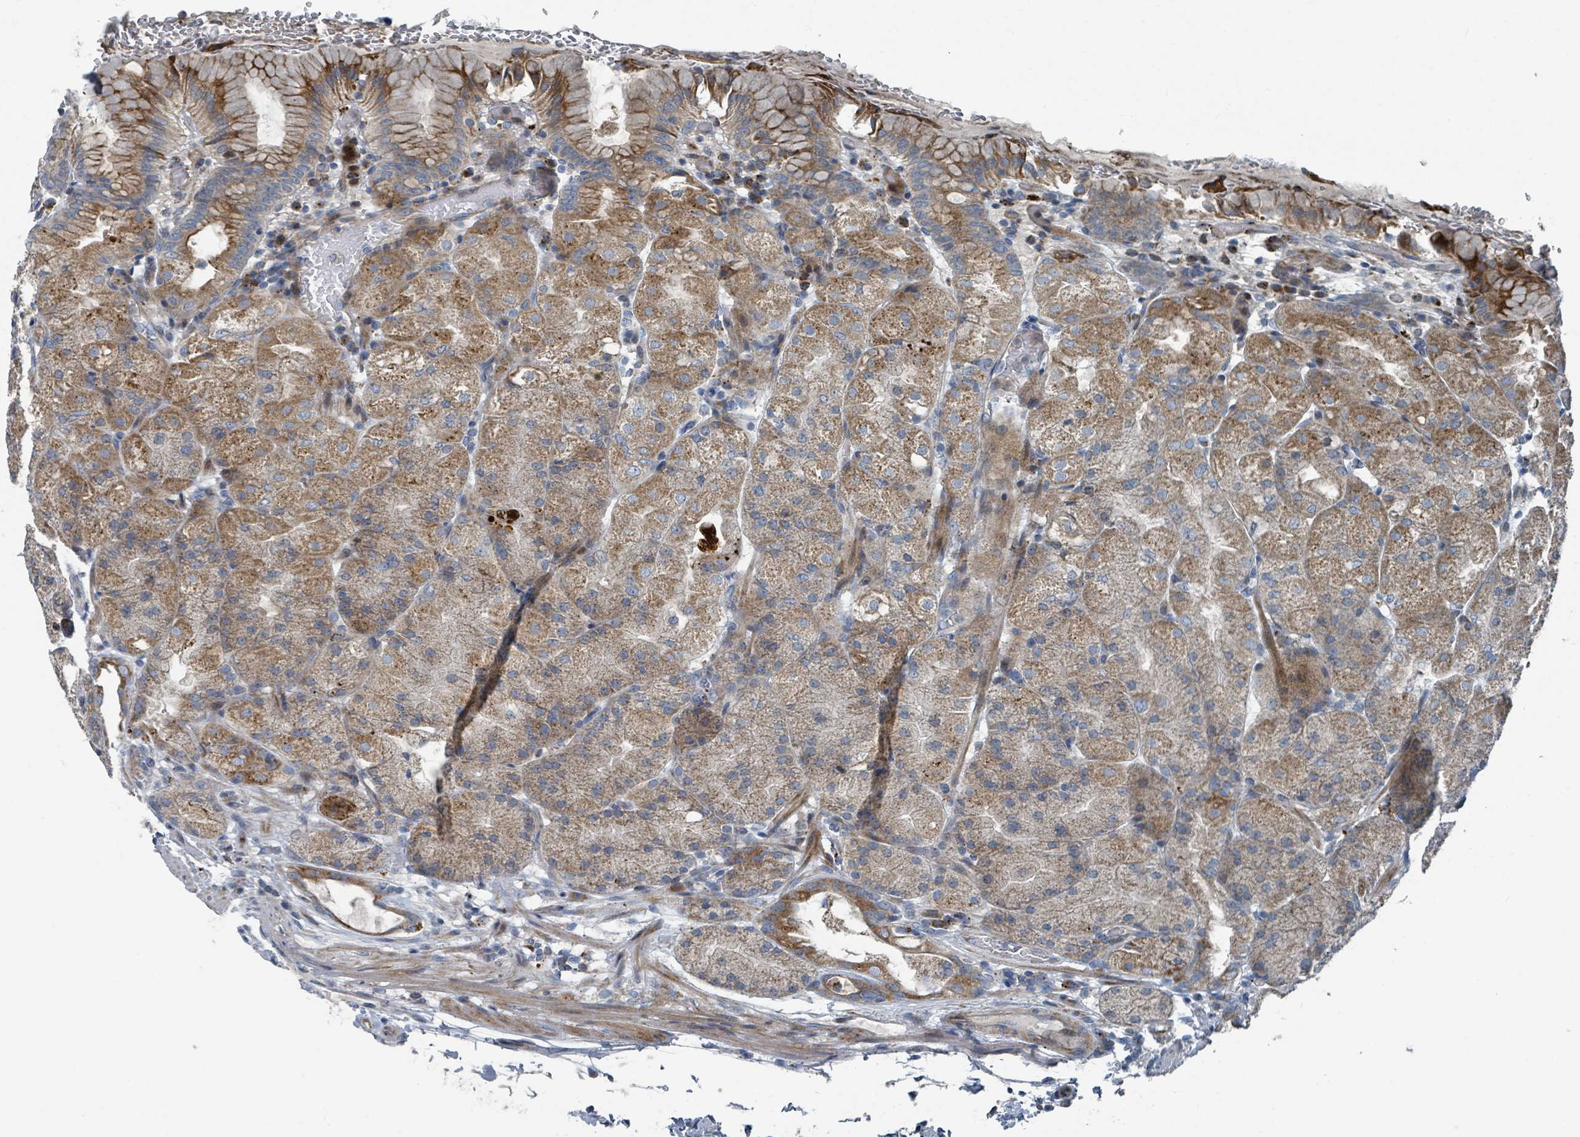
{"staining": {"intensity": "moderate", "quantity": "25%-75%", "location": "cytoplasmic/membranous"}, "tissue": "stomach", "cell_type": "Glandular cells", "image_type": "normal", "snomed": [{"axis": "morphology", "description": "Normal tissue, NOS"}, {"axis": "topography", "description": "Stomach, upper"}, {"axis": "topography", "description": "Stomach, lower"}], "caption": "This is an image of immunohistochemistry staining of unremarkable stomach, which shows moderate positivity in the cytoplasmic/membranous of glandular cells.", "gene": "DIPK2A", "patient": {"sex": "male", "age": 62}}